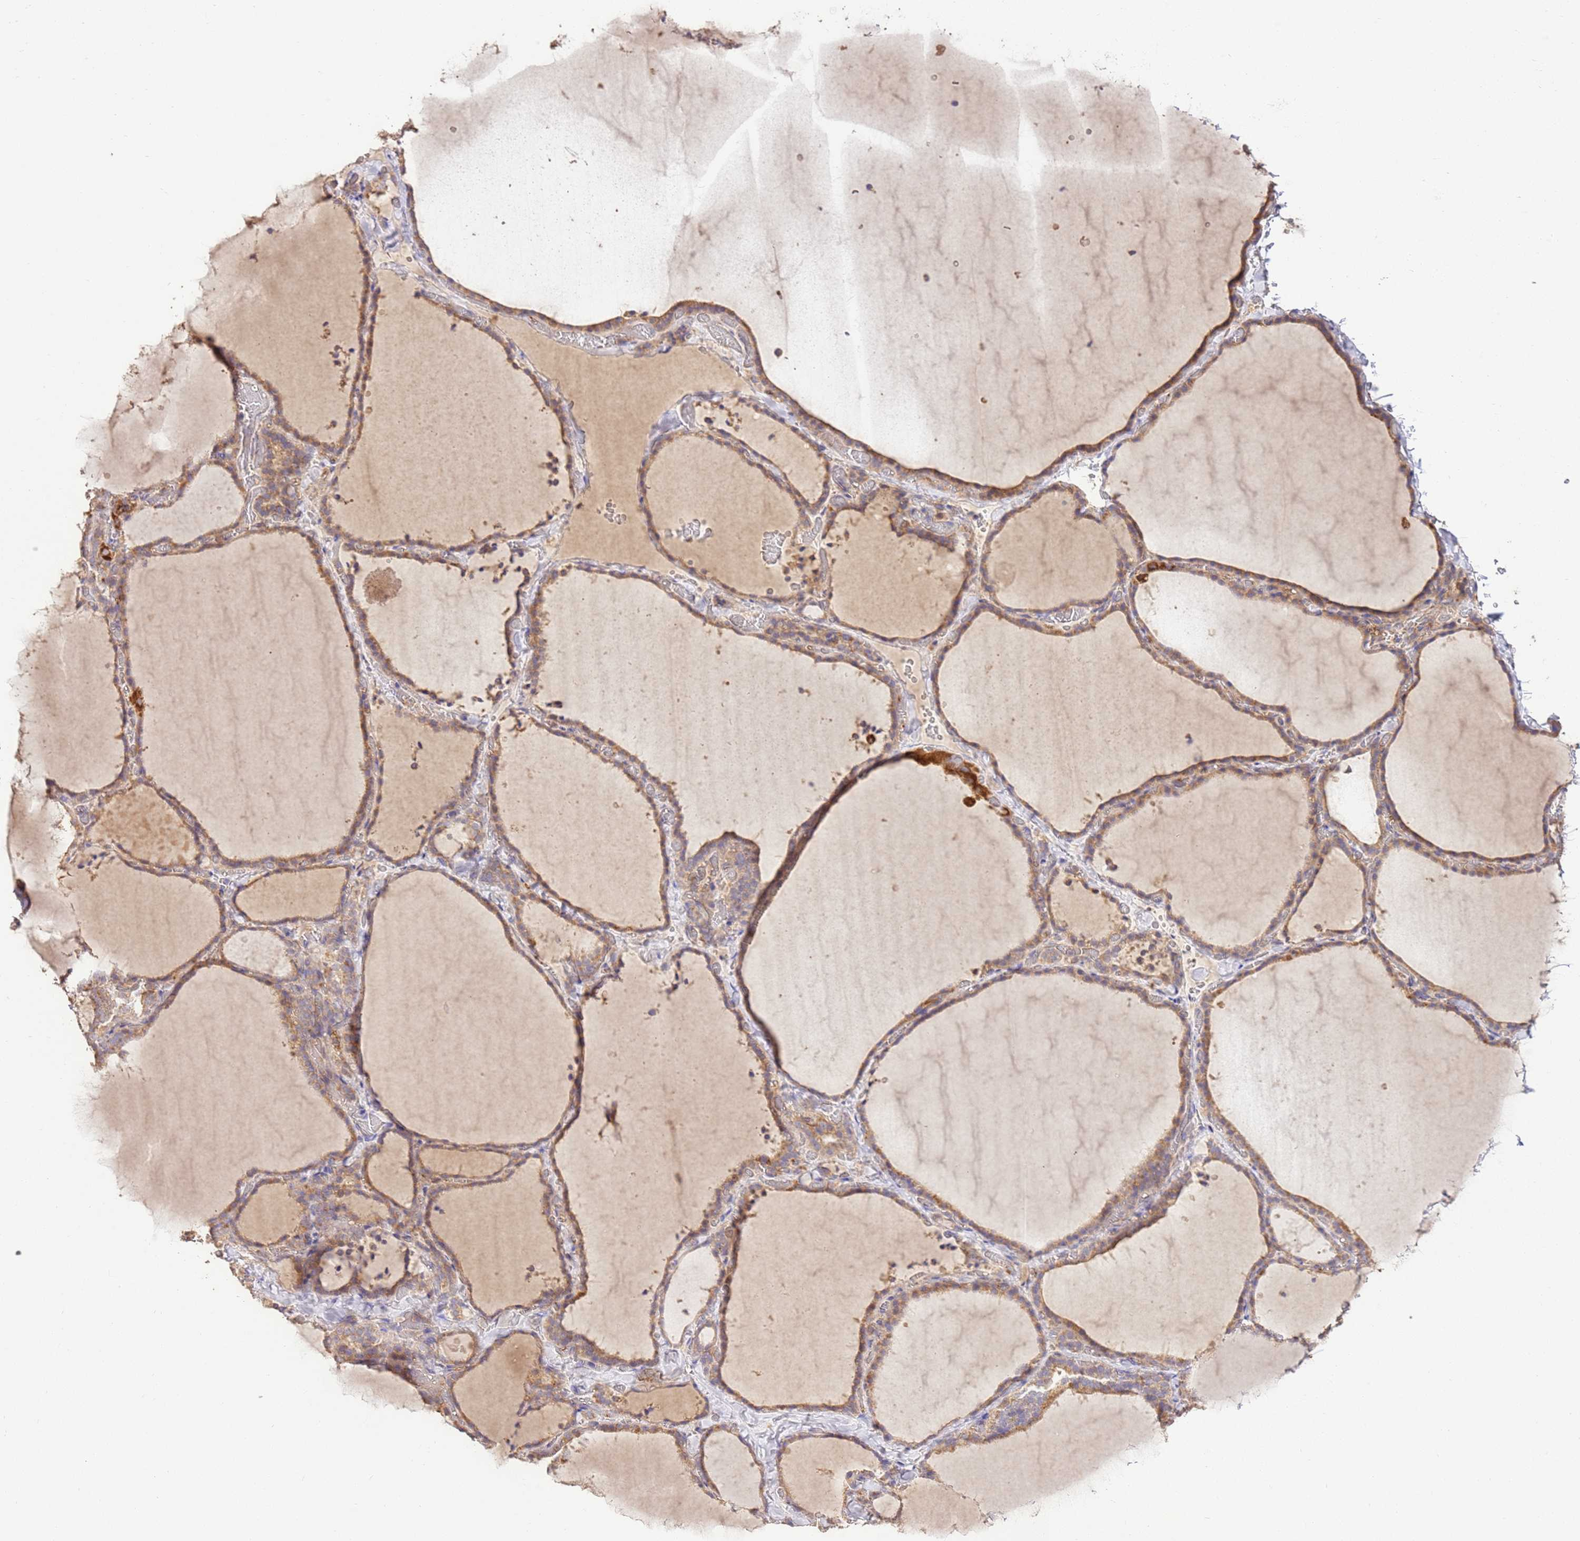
{"staining": {"intensity": "moderate", "quantity": ">75%", "location": "cytoplasmic/membranous"}, "tissue": "thyroid gland", "cell_type": "Glandular cells", "image_type": "normal", "snomed": [{"axis": "morphology", "description": "Normal tissue, NOS"}, {"axis": "topography", "description": "Thyroid gland"}], "caption": "Immunohistochemistry of unremarkable human thyroid gland reveals medium levels of moderate cytoplasmic/membranous positivity in about >75% of glandular cells. (brown staining indicates protein expression, while blue staining denotes nuclei).", "gene": "LRRC28", "patient": {"sex": "female", "age": 22}}